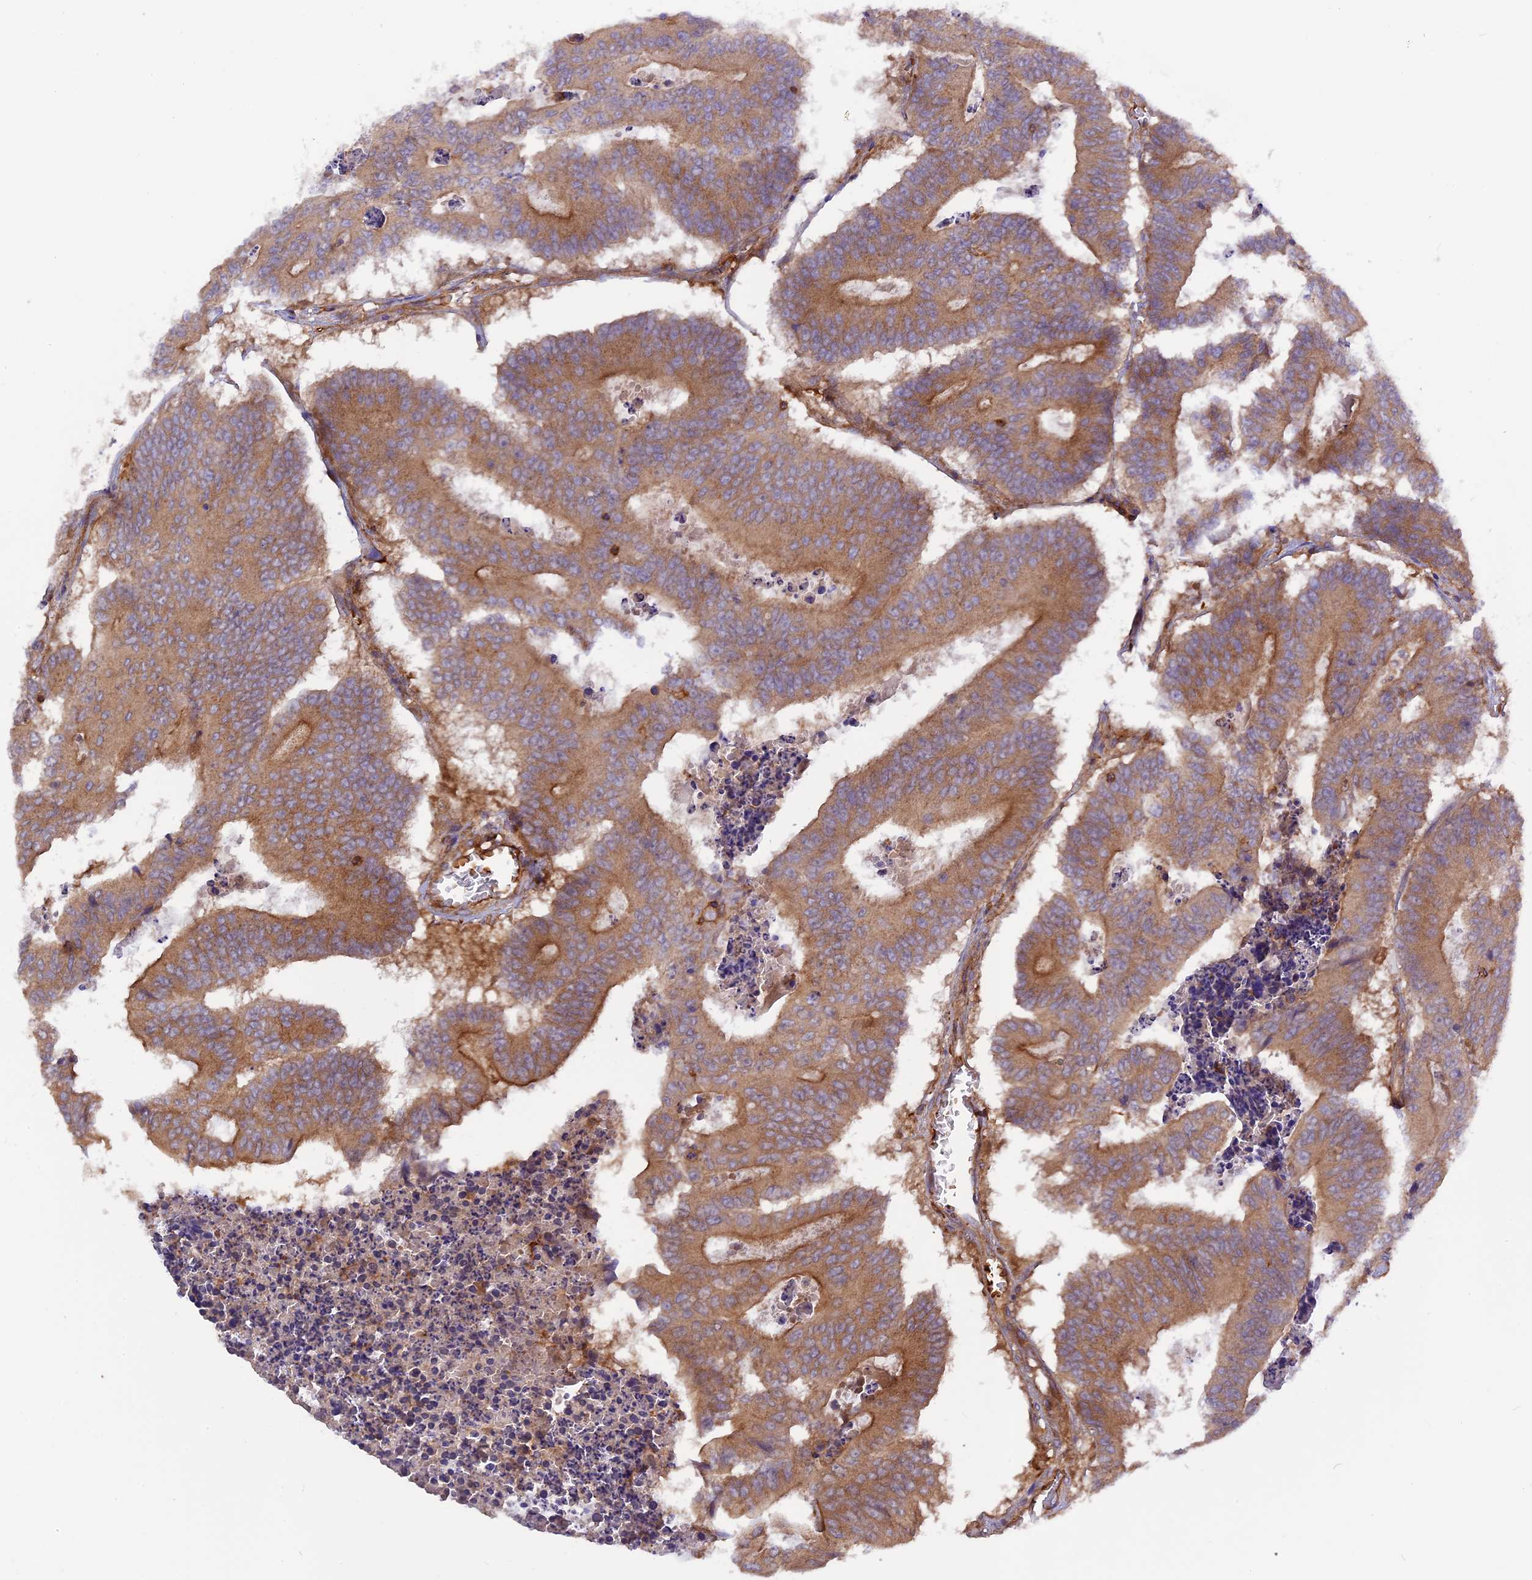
{"staining": {"intensity": "moderate", "quantity": ">75%", "location": "cytoplasmic/membranous"}, "tissue": "colorectal cancer", "cell_type": "Tumor cells", "image_type": "cancer", "snomed": [{"axis": "morphology", "description": "Adenocarcinoma, NOS"}, {"axis": "topography", "description": "Colon"}], "caption": "A brown stain shows moderate cytoplasmic/membranous positivity of a protein in human colorectal adenocarcinoma tumor cells.", "gene": "MYO9B", "patient": {"sex": "male", "age": 87}}